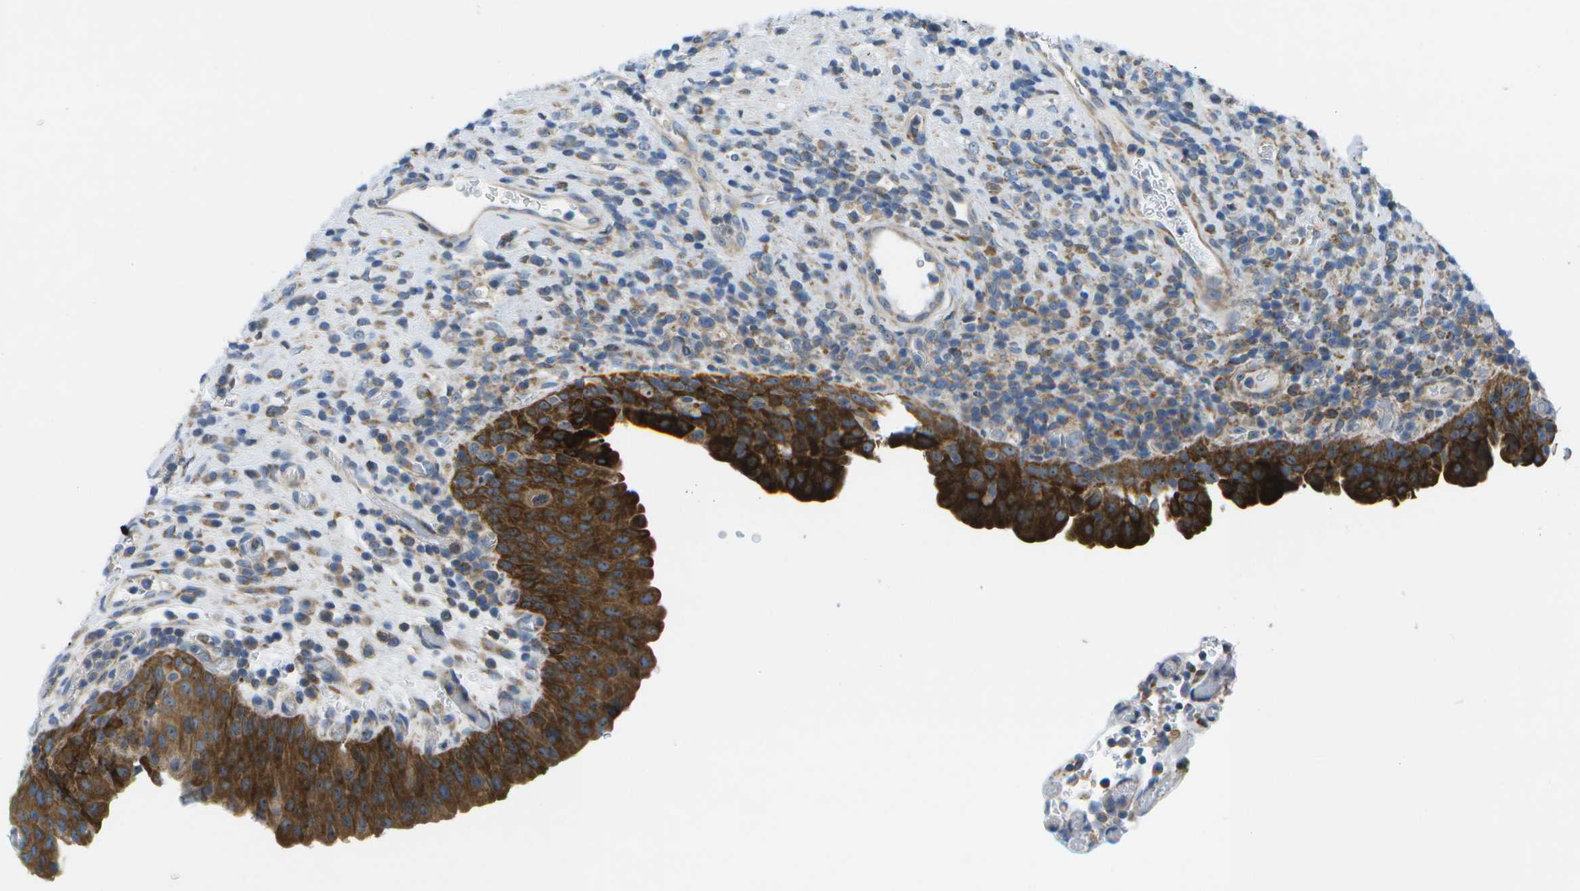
{"staining": {"intensity": "strong", "quantity": ">75%", "location": "cytoplasmic/membranous"}, "tissue": "urothelial cancer", "cell_type": "Tumor cells", "image_type": "cancer", "snomed": [{"axis": "morphology", "description": "Urothelial carcinoma, Low grade"}, {"axis": "topography", "description": "Urinary bladder"}], "caption": "Tumor cells exhibit high levels of strong cytoplasmic/membranous staining in about >75% of cells in urothelial carcinoma (low-grade).", "gene": "GDF5", "patient": {"sex": "female", "age": 75}}